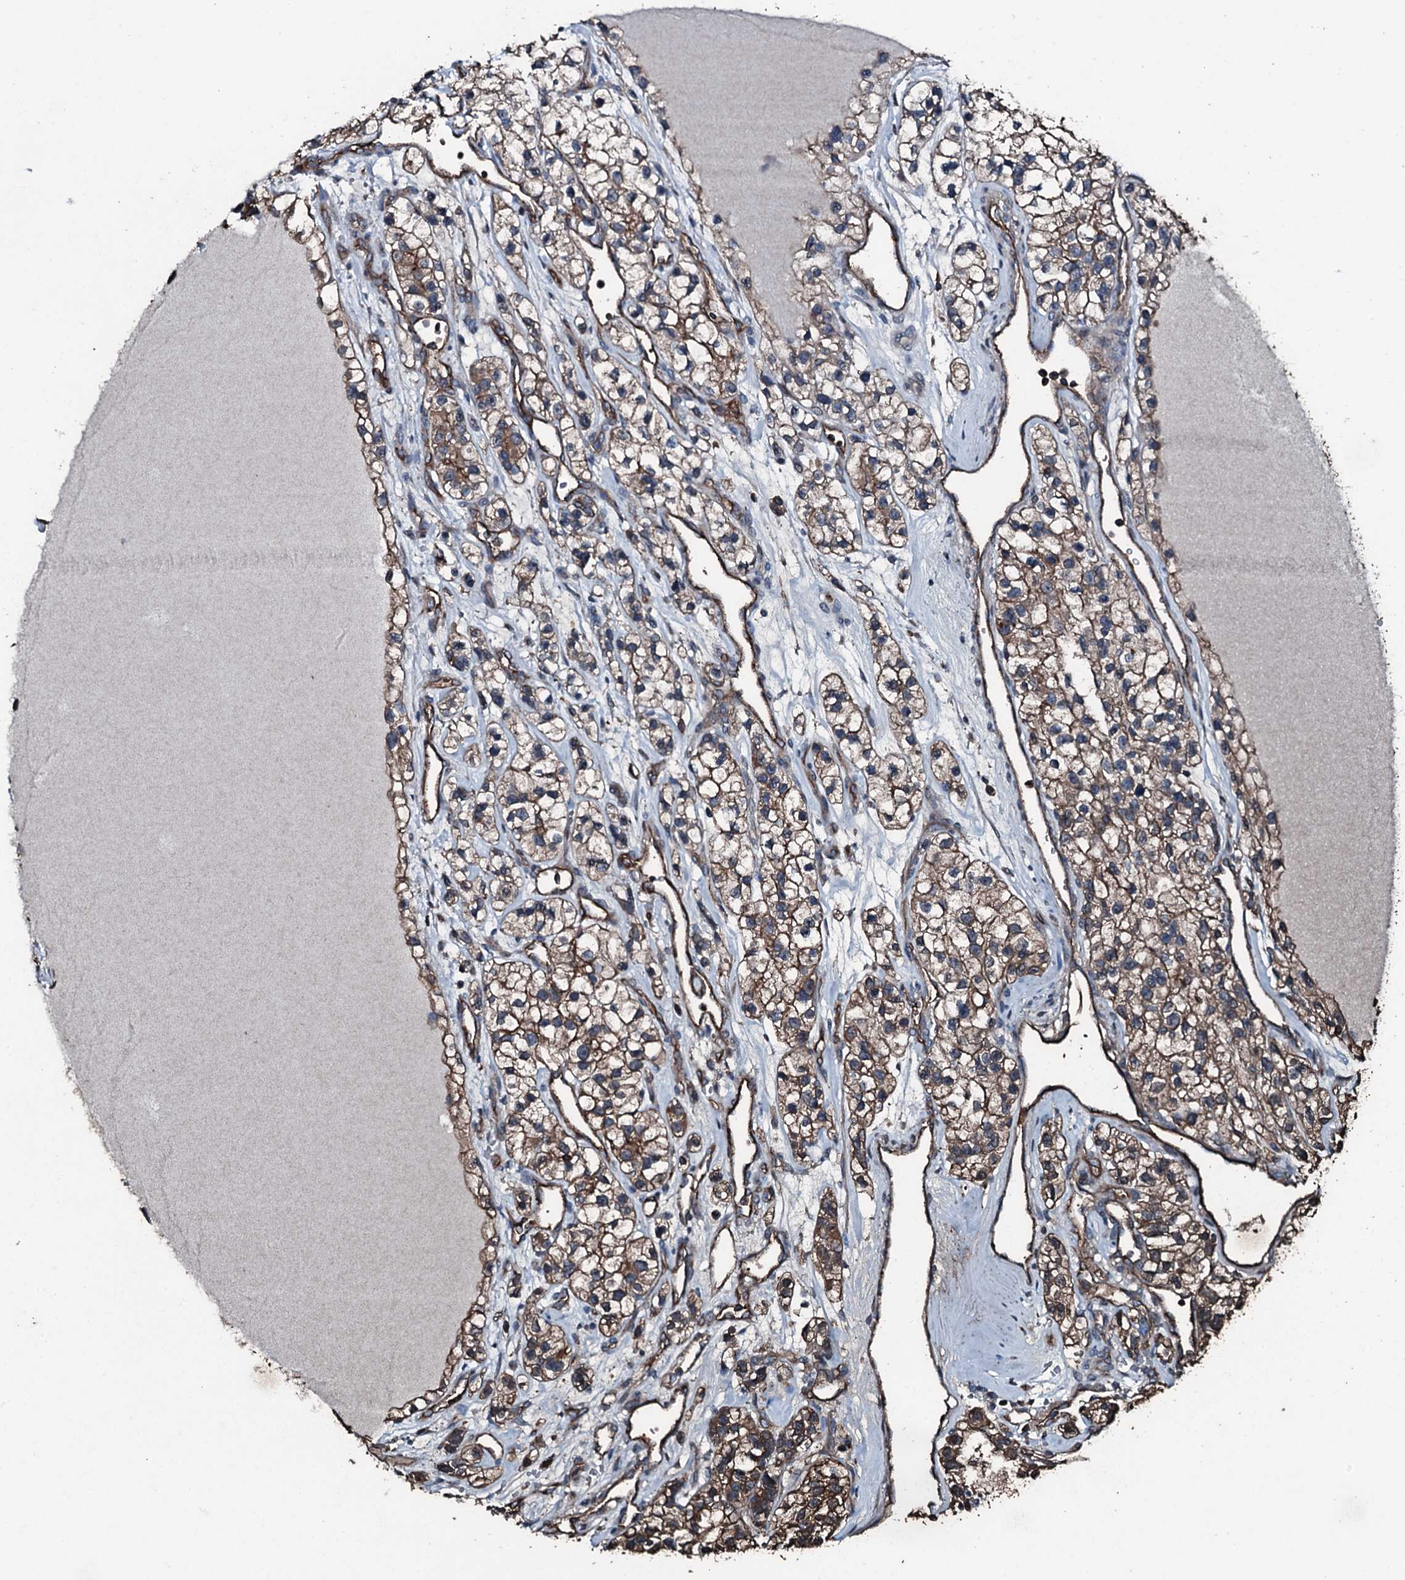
{"staining": {"intensity": "moderate", "quantity": ">75%", "location": "cytoplasmic/membranous"}, "tissue": "renal cancer", "cell_type": "Tumor cells", "image_type": "cancer", "snomed": [{"axis": "morphology", "description": "Adenocarcinoma, NOS"}, {"axis": "topography", "description": "Kidney"}], "caption": "An image of human renal cancer (adenocarcinoma) stained for a protein shows moderate cytoplasmic/membranous brown staining in tumor cells.", "gene": "SLC25A38", "patient": {"sex": "female", "age": 57}}